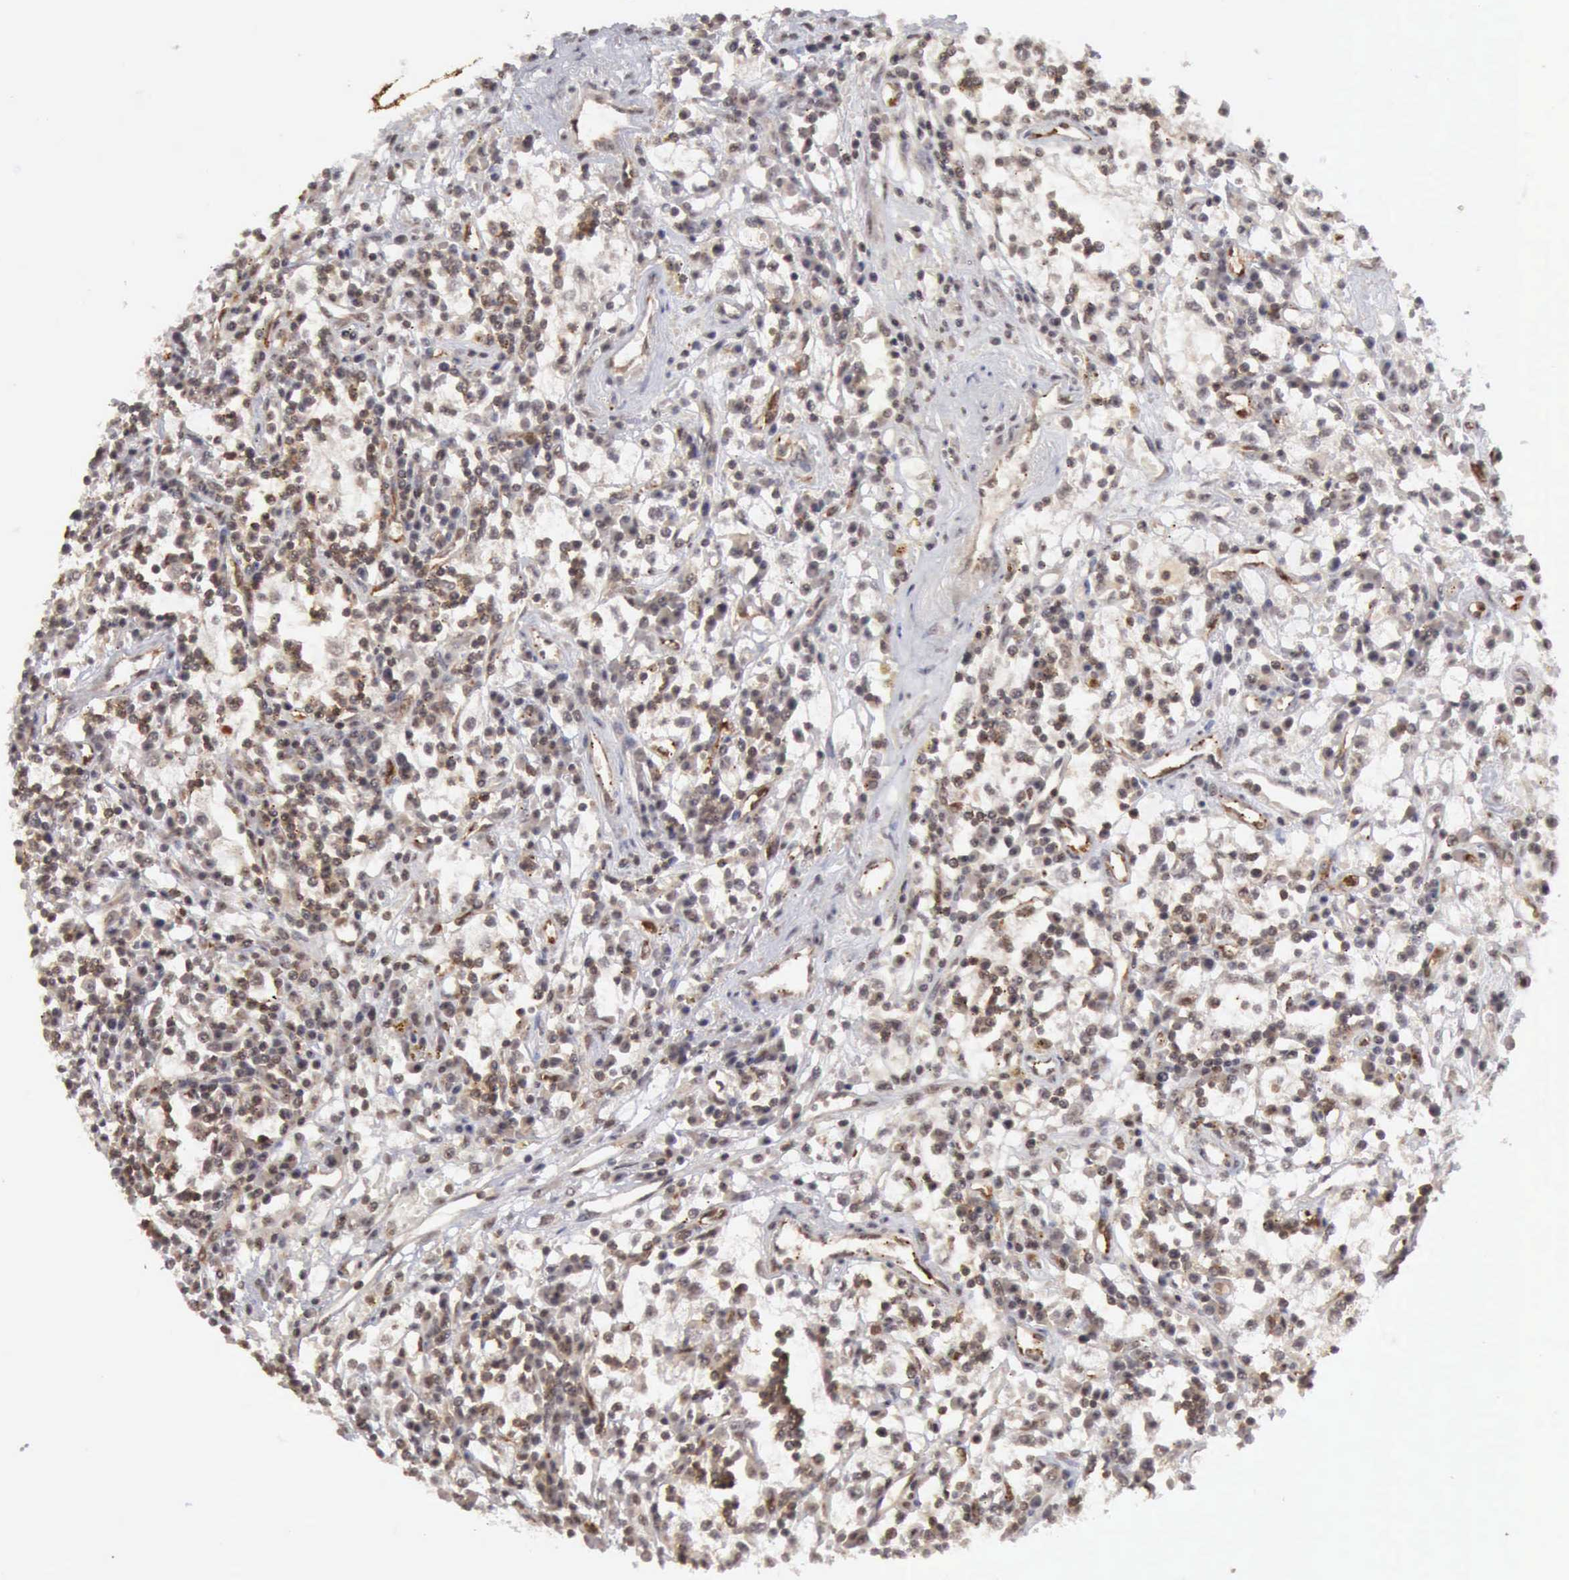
{"staining": {"intensity": "weak", "quantity": "25%-75%", "location": "cytoplasmic/membranous"}, "tissue": "renal cancer", "cell_type": "Tumor cells", "image_type": "cancer", "snomed": [{"axis": "morphology", "description": "Adenocarcinoma, NOS"}, {"axis": "topography", "description": "Kidney"}], "caption": "Human renal cancer (adenocarcinoma) stained for a protein (brown) demonstrates weak cytoplasmic/membranous positive expression in approximately 25%-75% of tumor cells.", "gene": "CDKN2A", "patient": {"sex": "male", "age": 82}}